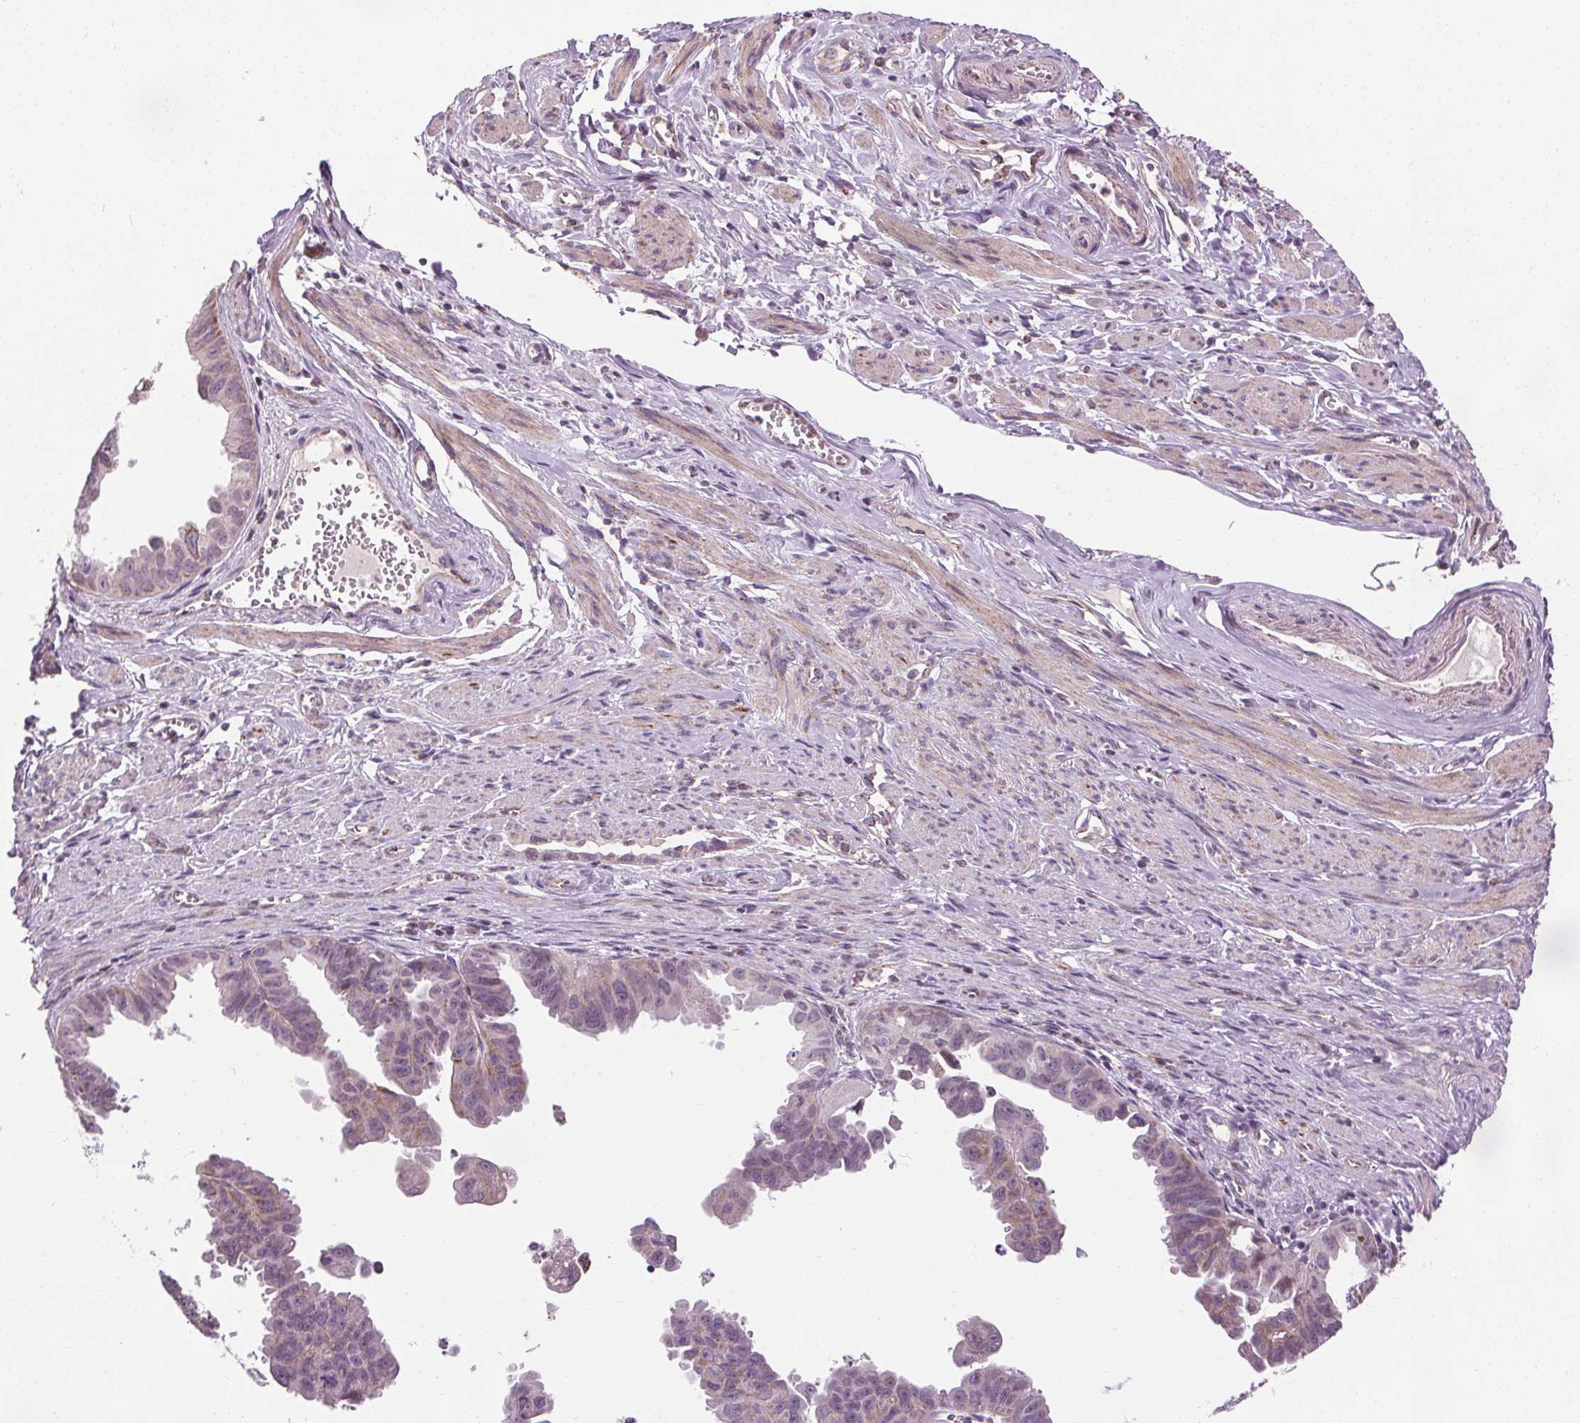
{"staining": {"intensity": "moderate", "quantity": "<25%", "location": "cytoplasmic/membranous"}, "tissue": "ovarian cancer", "cell_type": "Tumor cells", "image_type": "cancer", "snomed": [{"axis": "morphology", "description": "Carcinoma, endometroid"}, {"axis": "topography", "description": "Ovary"}], "caption": "Immunohistochemistry (IHC) image of human endometroid carcinoma (ovarian) stained for a protein (brown), which reveals low levels of moderate cytoplasmic/membranous staining in about <25% of tumor cells.", "gene": "LFNG", "patient": {"sex": "female", "age": 85}}